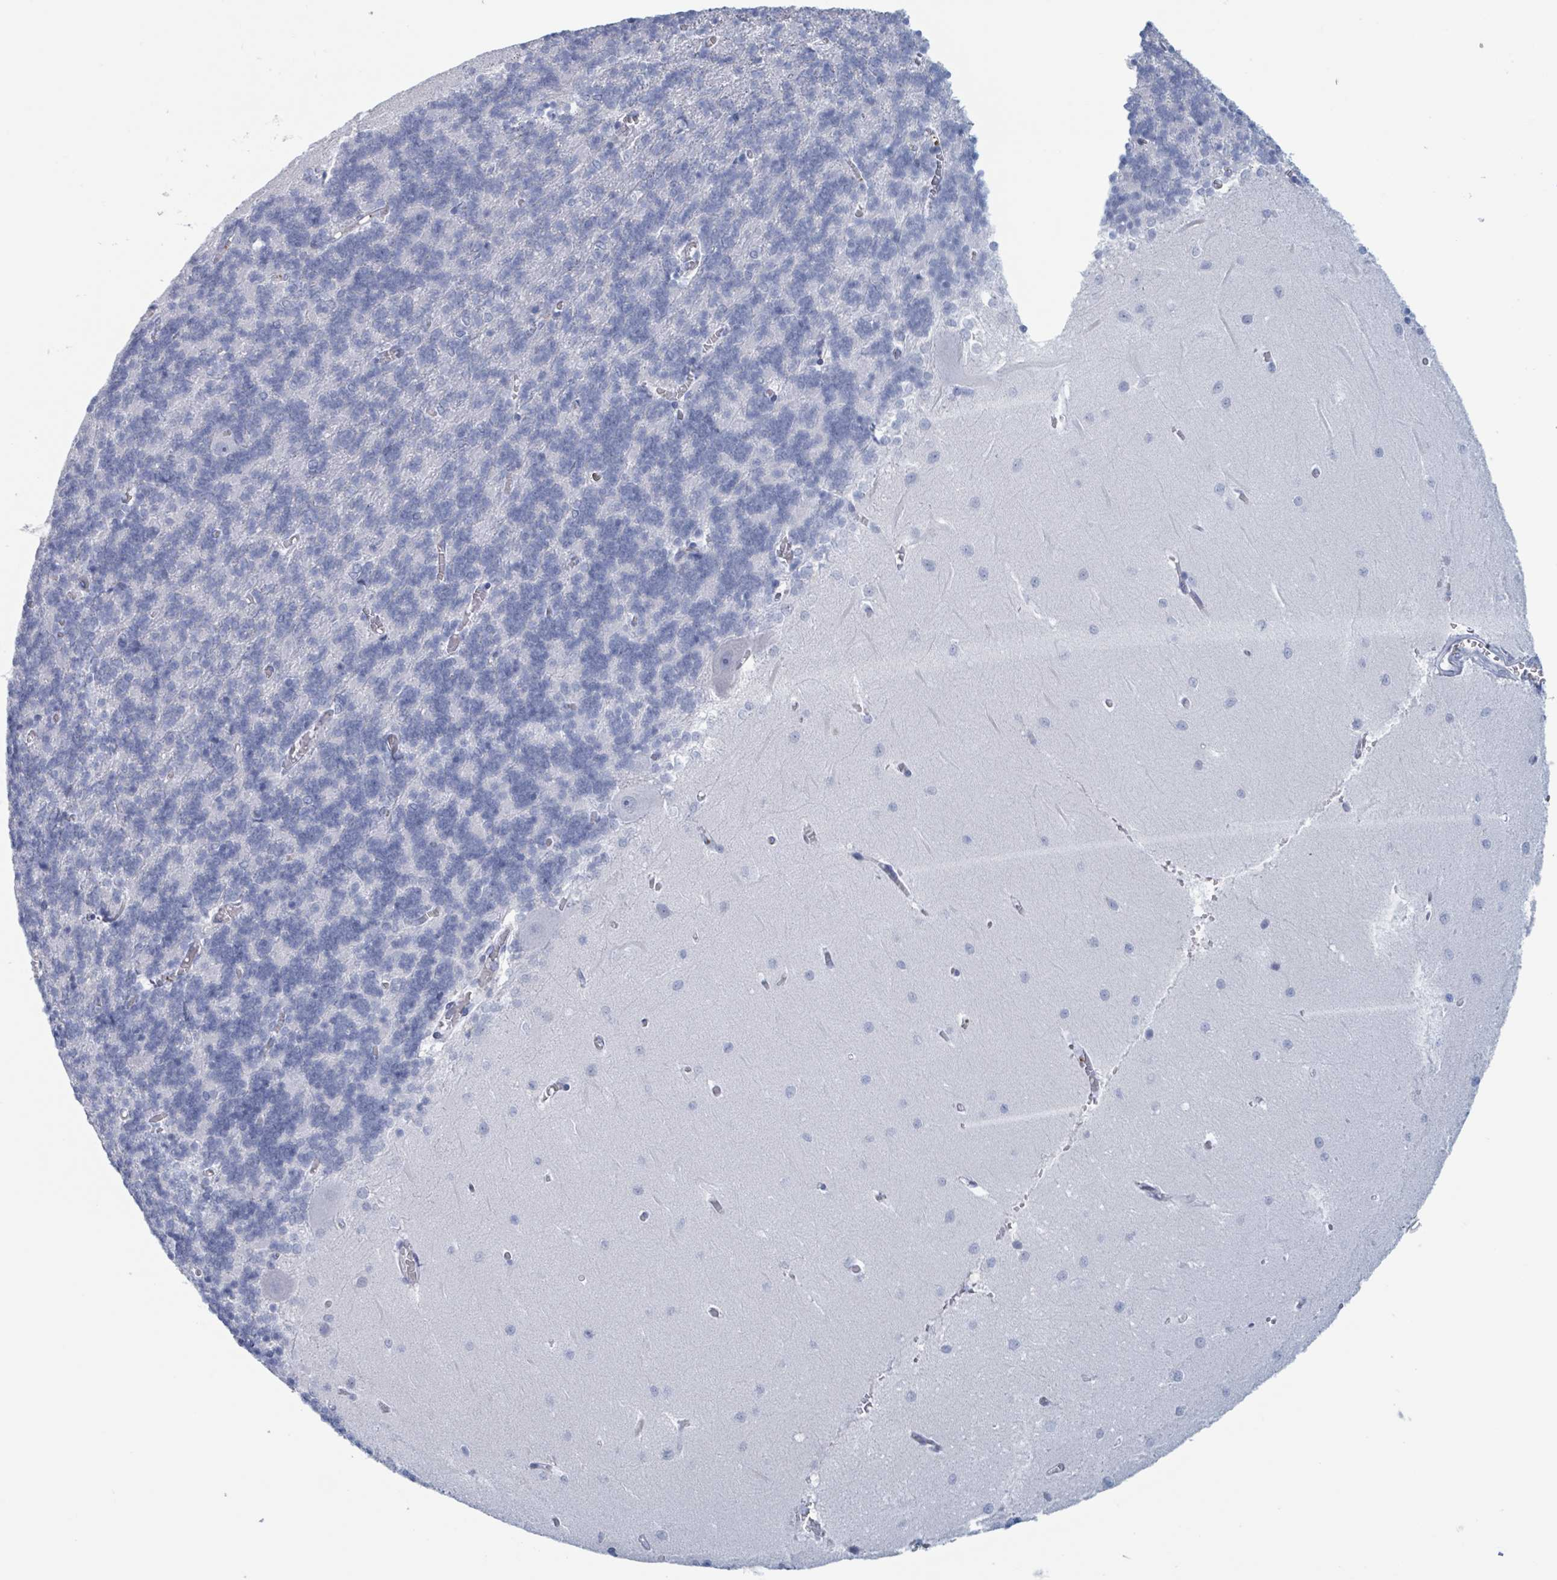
{"staining": {"intensity": "negative", "quantity": "none", "location": "none"}, "tissue": "cerebellum", "cell_type": "Cells in granular layer", "image_type": "normal", "snomed": [{"axis": "morphology", "description": "Normal tissue, NOS"}, {"axis": "topography", "description": "Cerebellum"}], "caption": "IHC image of normal cerebellum stained for a protein (brown), which displays no staining in cells in granular layer.", "gene": "KLK4", "patient": {"sex": "male", "age": 37}}